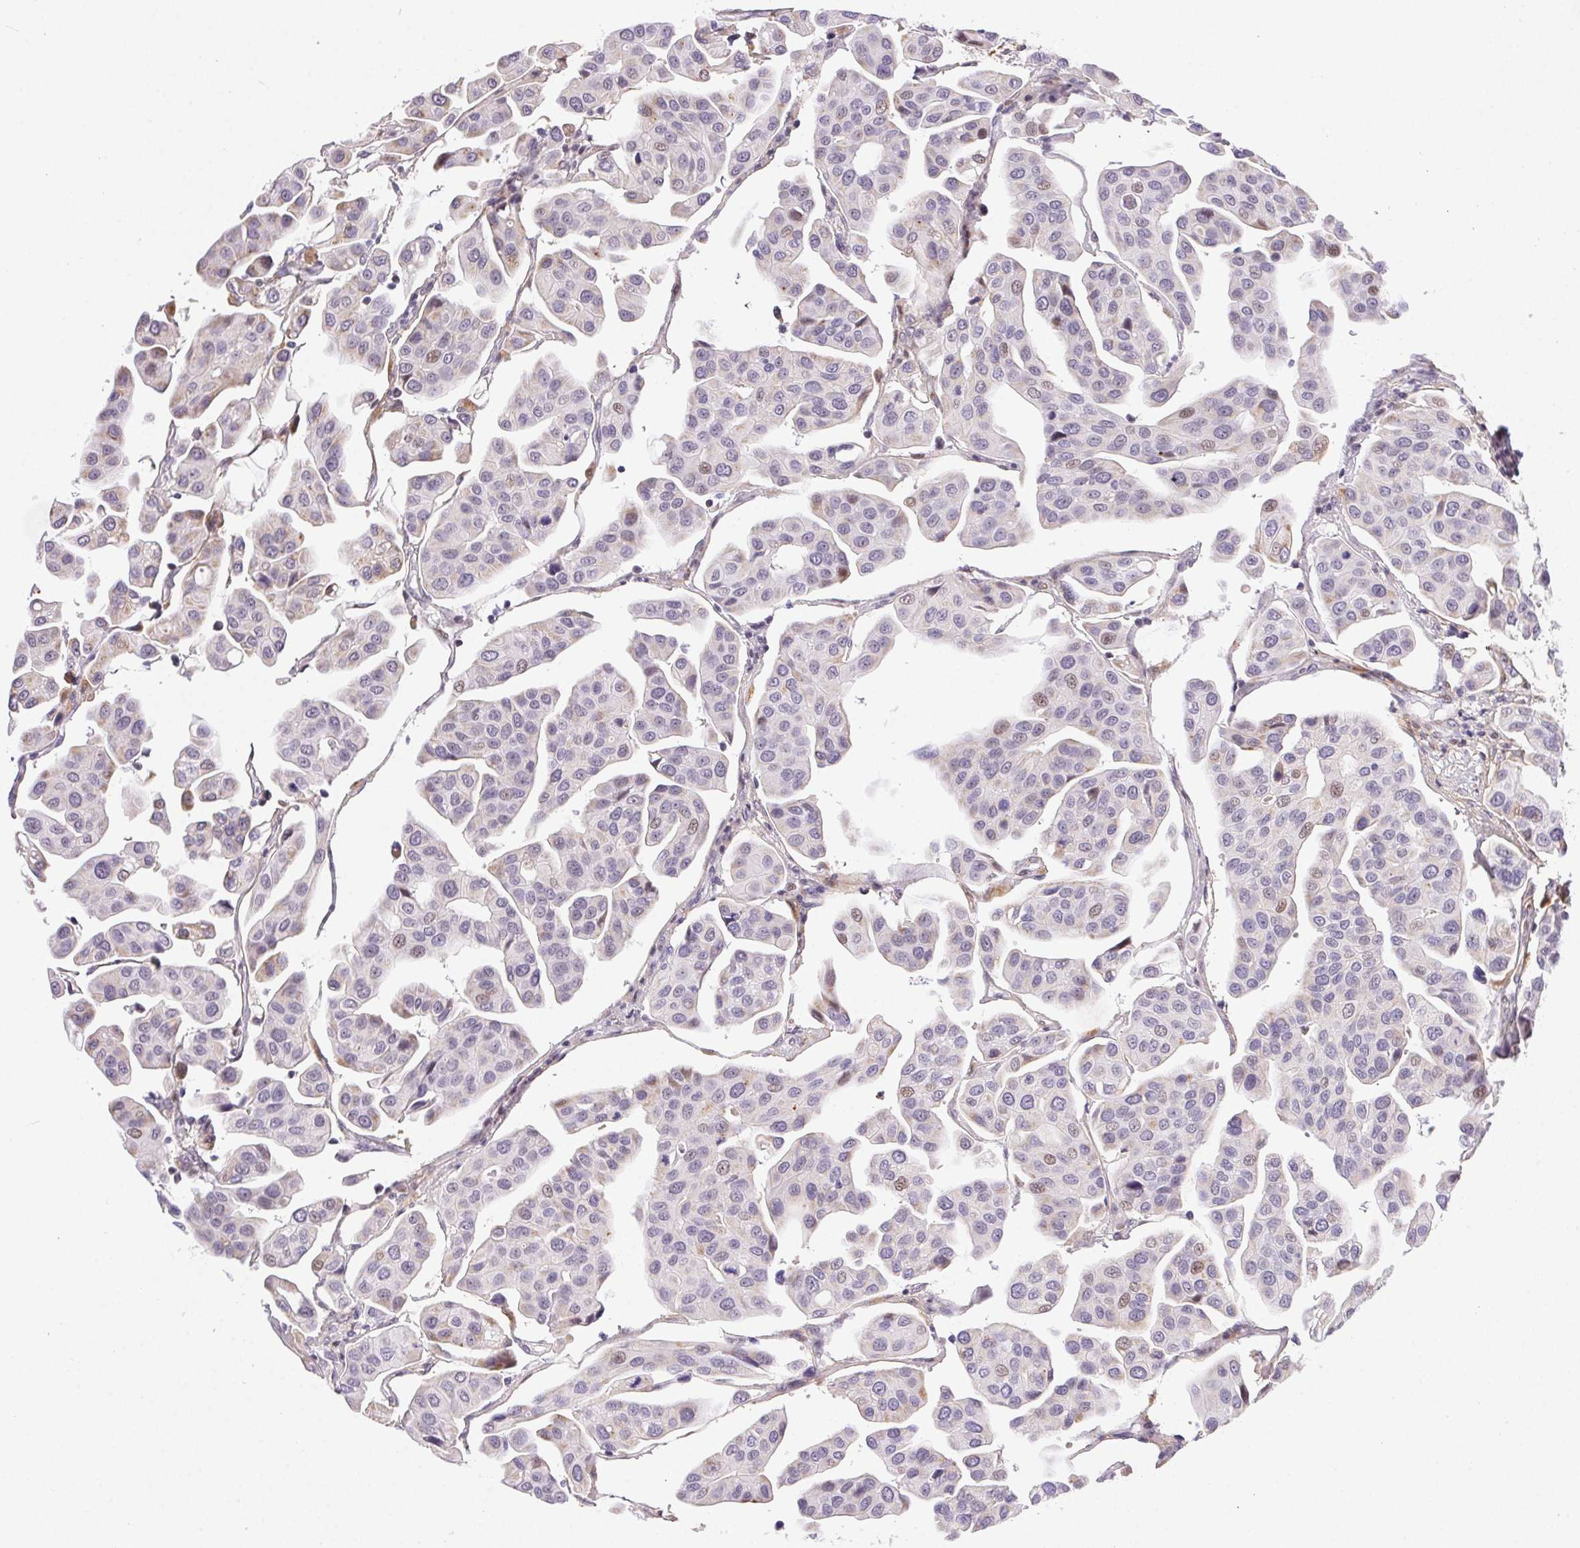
{"staining": {"intensity": "weak", "quantity": "<25%", "location": "nuclear"}, "tissue": "renal cancer", "cell_type": "Tumor cells", "image_type": "cancer", "snomed": [{"axis": "morphology", "description": "Adenocarcinoma, NOS"}, {"axis": "topography", "description": "Urinary bladder"}], "caption": "Immunohistochemical staining of human renal cancer displays no significant expression in tumor cells.", "gene": "PDZD2", "patient": {"sex": "male", "age": 61}}